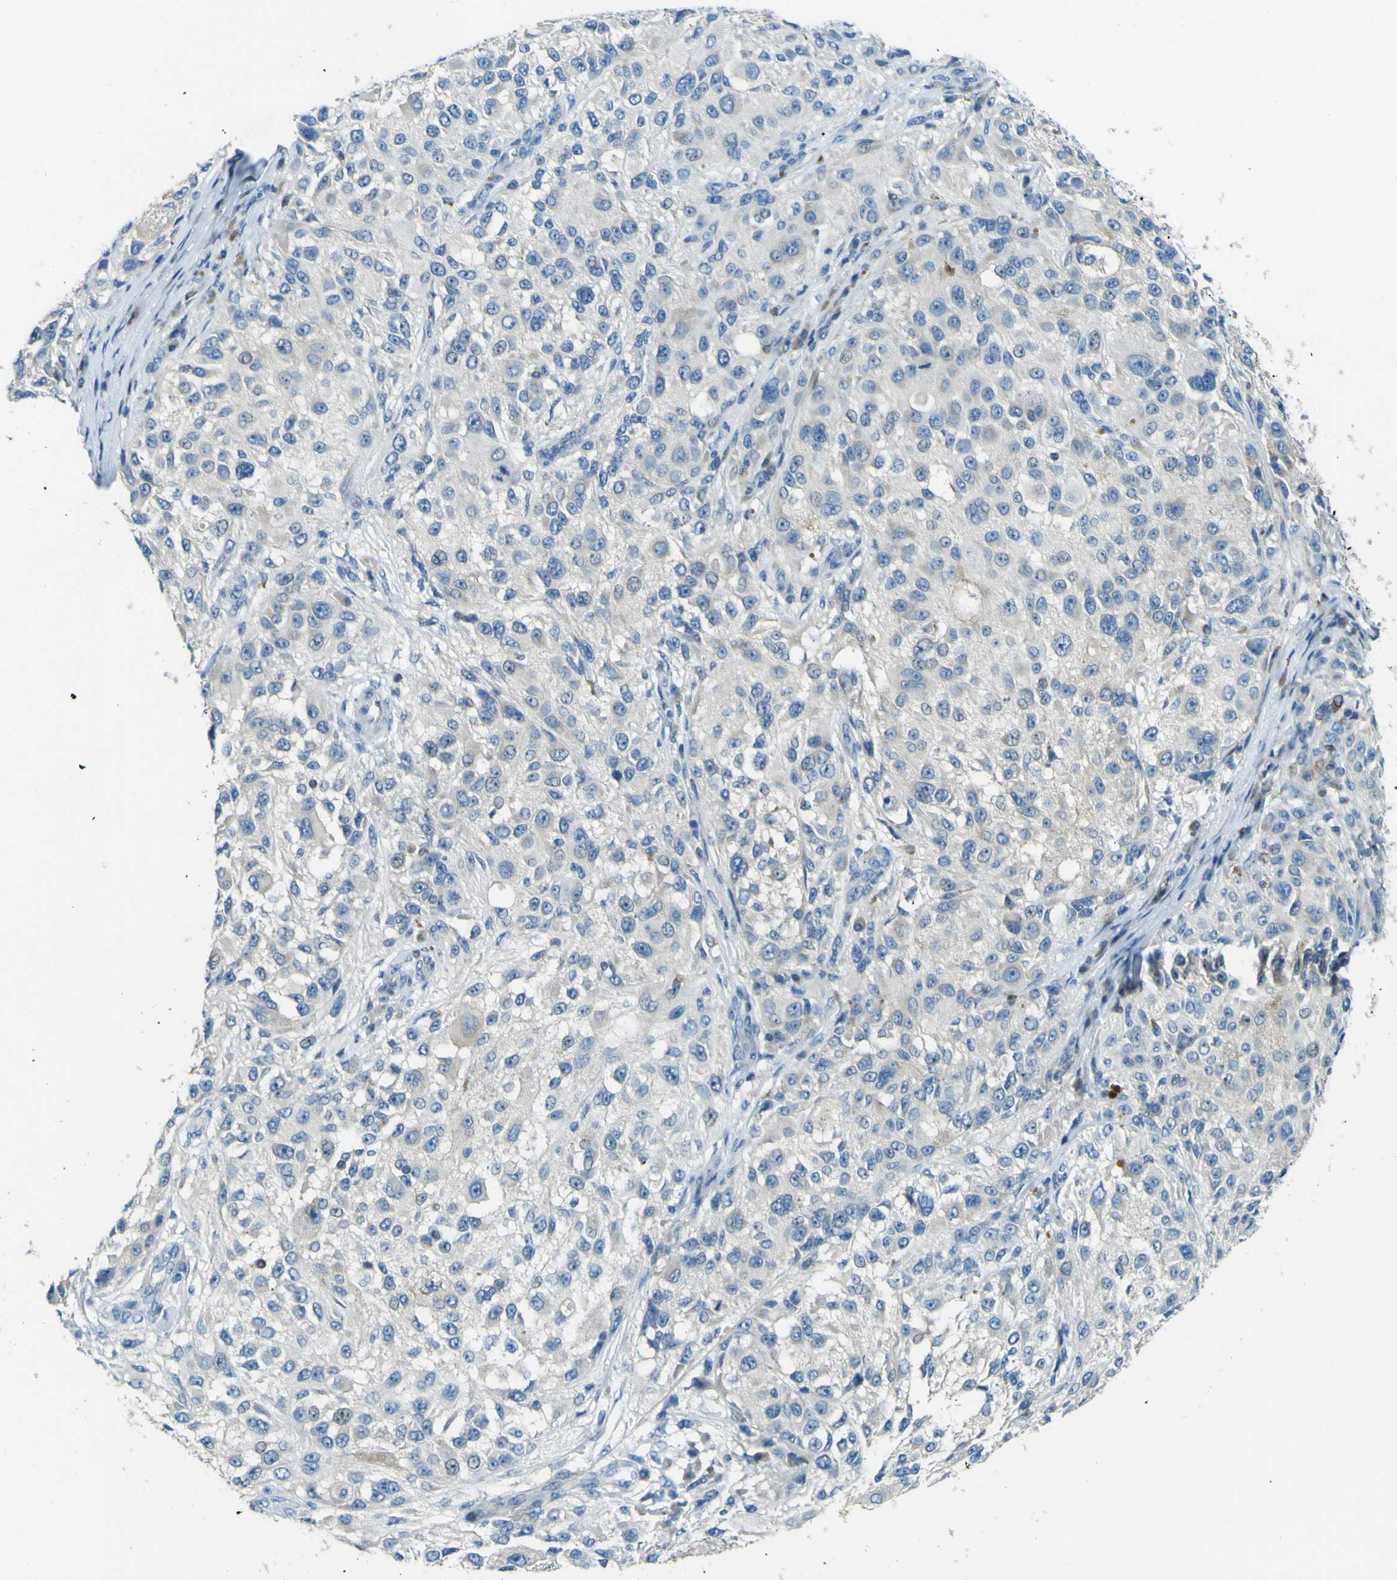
{"staining": {"intensity": "negative", "quantity": "none", "location": "none"}, "tissue": "melanoma", "cell_type": "Tumor cells", "image_type": "cancer", "snomed": [{"axis": "morphology", "description": "Necrosis, NOS"}, {"axis": "morphology", "description": "Malignant melanoma, NOS"}, {"axis": "topography", "description": "Skin"}], "caption": "This is an immunohistochemistry histopathology image of melanoma. There is no staining in tumor cells.", "gene": "SORCS1", "patient": {"sex": "female", "age": 87}}